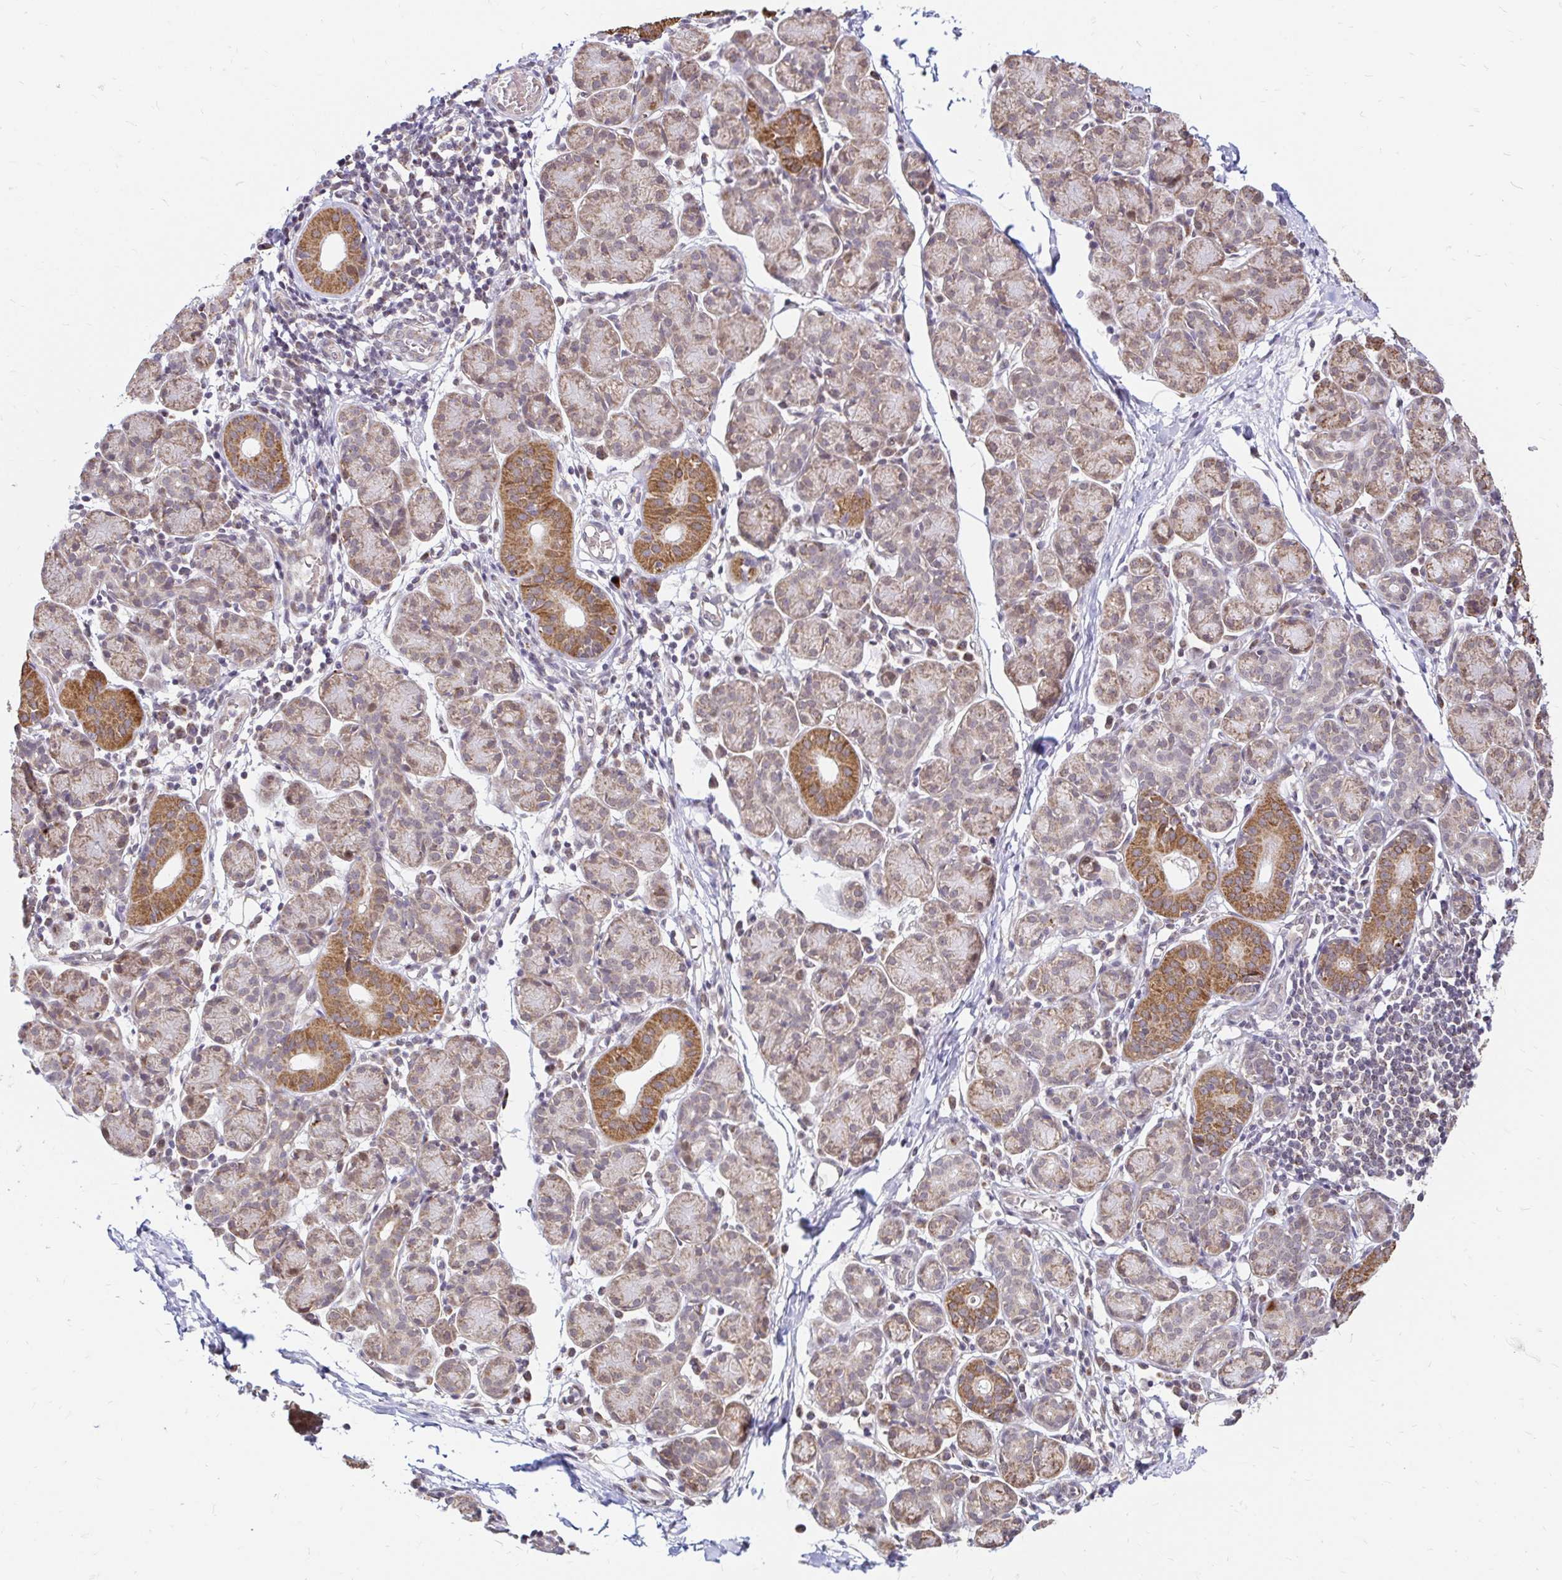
{"staining": {"intensity": "moderate", "quantity": "25%-75%", "location": "cytoplasmic/membranous"}, "tissue": "salivary gland", "cell_type": "Glandular cells", "image_type": "normal", "snomed": [{"axis": "morphology", "description": "Normal tissue, NOS"}, {"axis": "morphology", "description": "Inflammation, NOS"}, {"axis": "topography", "description": "Lymph node"}, {"axis": "topography", "description": "Salivary gland"}], "caption": "Immunohistochemical staining of benign human salivary gland shows moderate cytoplasmic/membranous protein expression in about 25%-75% of glandular cells. The protein is shown in brown color, while the nuclei are stained blue.", "gene": "TIMM50", "patient": {"sex": "male", "age": 3}}